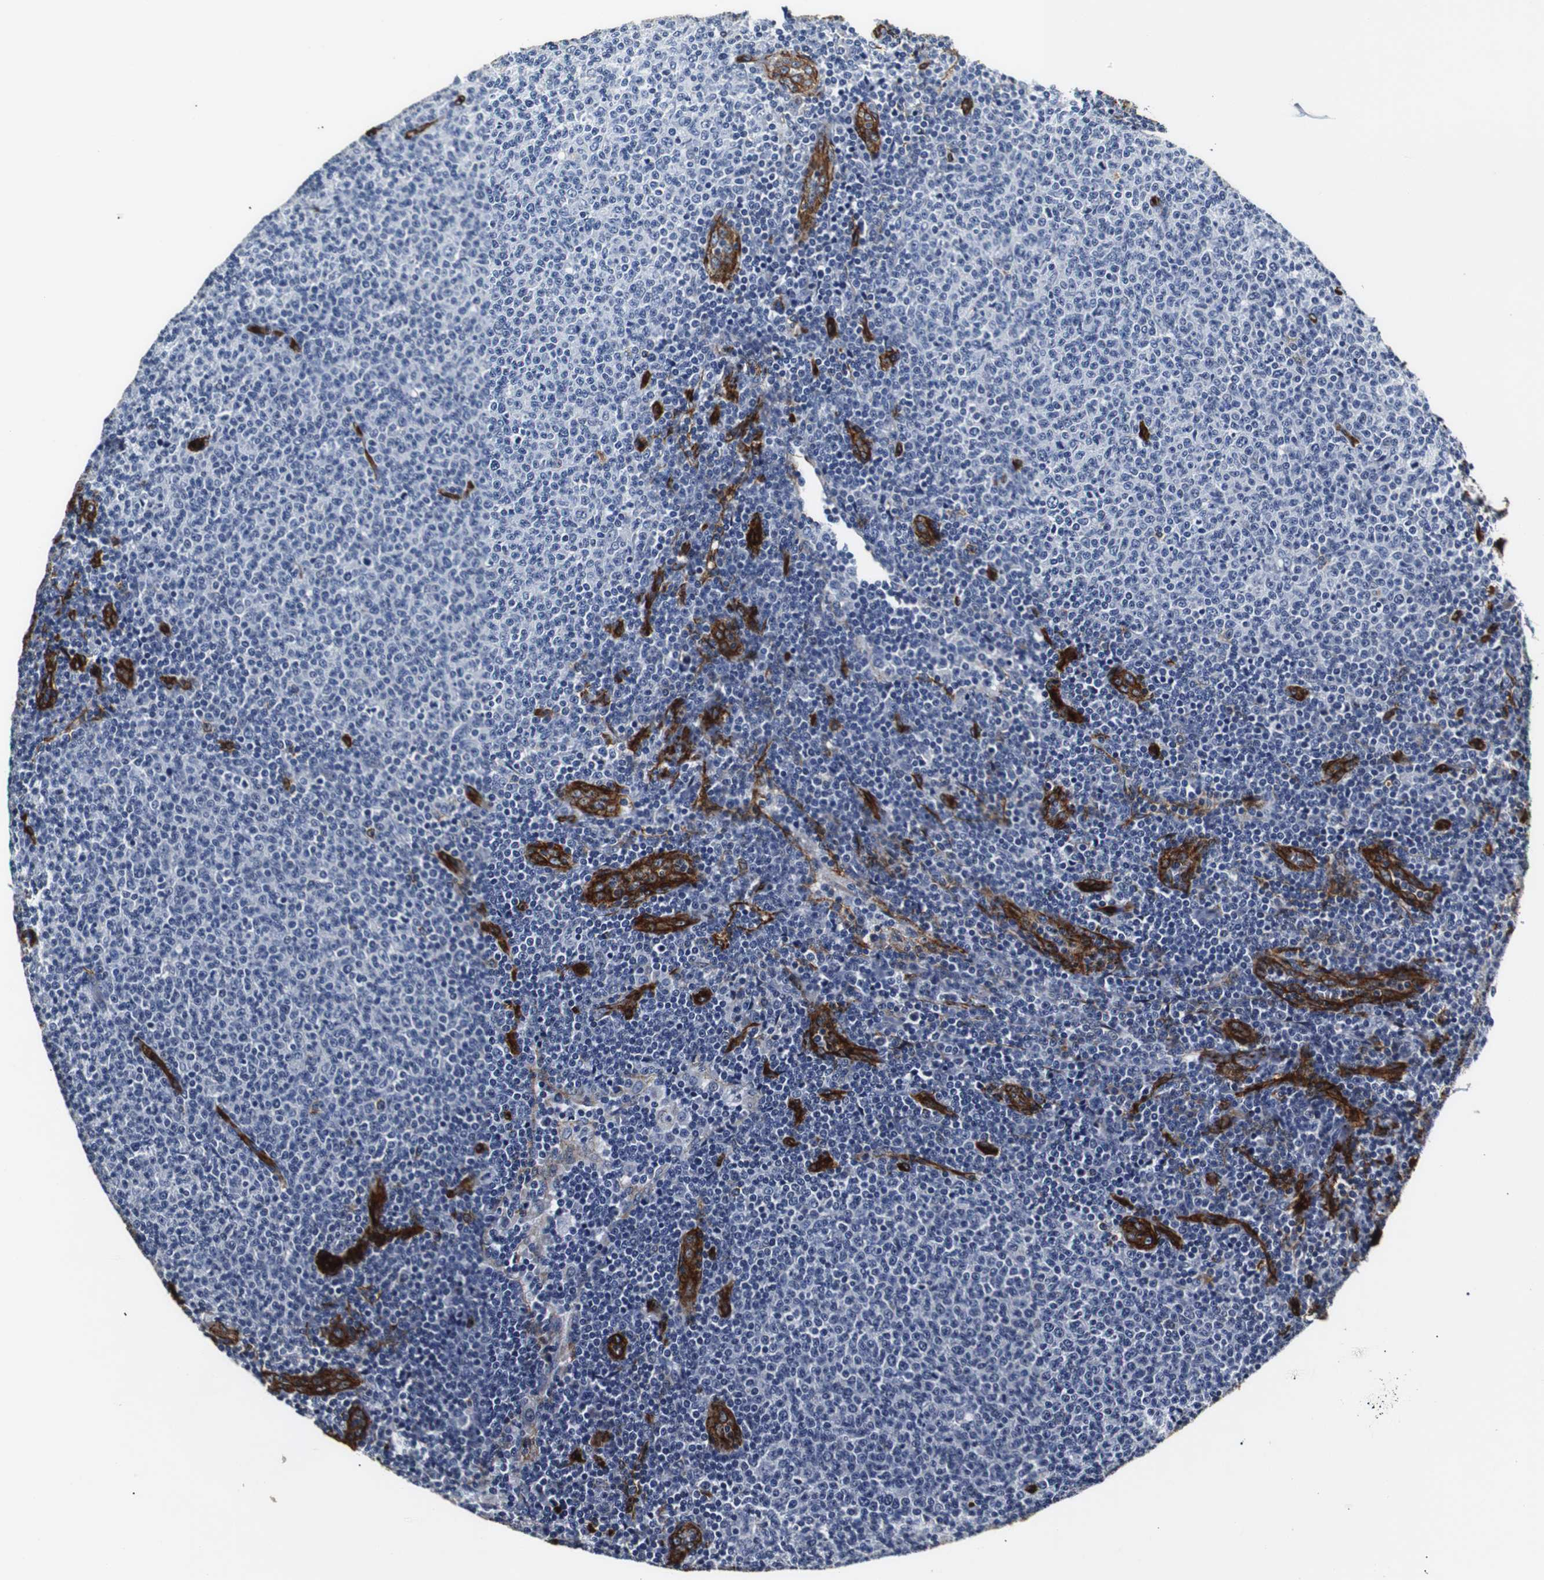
{"staining": {"intensity": "negative", "quantity": "none", "location": "none"}, "tissue": "lymphoma", "cell_type": "Tumor cells", "image_type": "cancer", "snomed": [{"axis": "morphology", "description": "Malignant lymphoma, non-Hodgkin's type, Low grade"}, {"axis": "topography", "description": "Lymph node"}], "caption": "Histopathology image shows no protein positivity in tumor cells of lymphoma tissue.", "gene": "CAV2", "patient": {"sex": "male", "age": 66}}